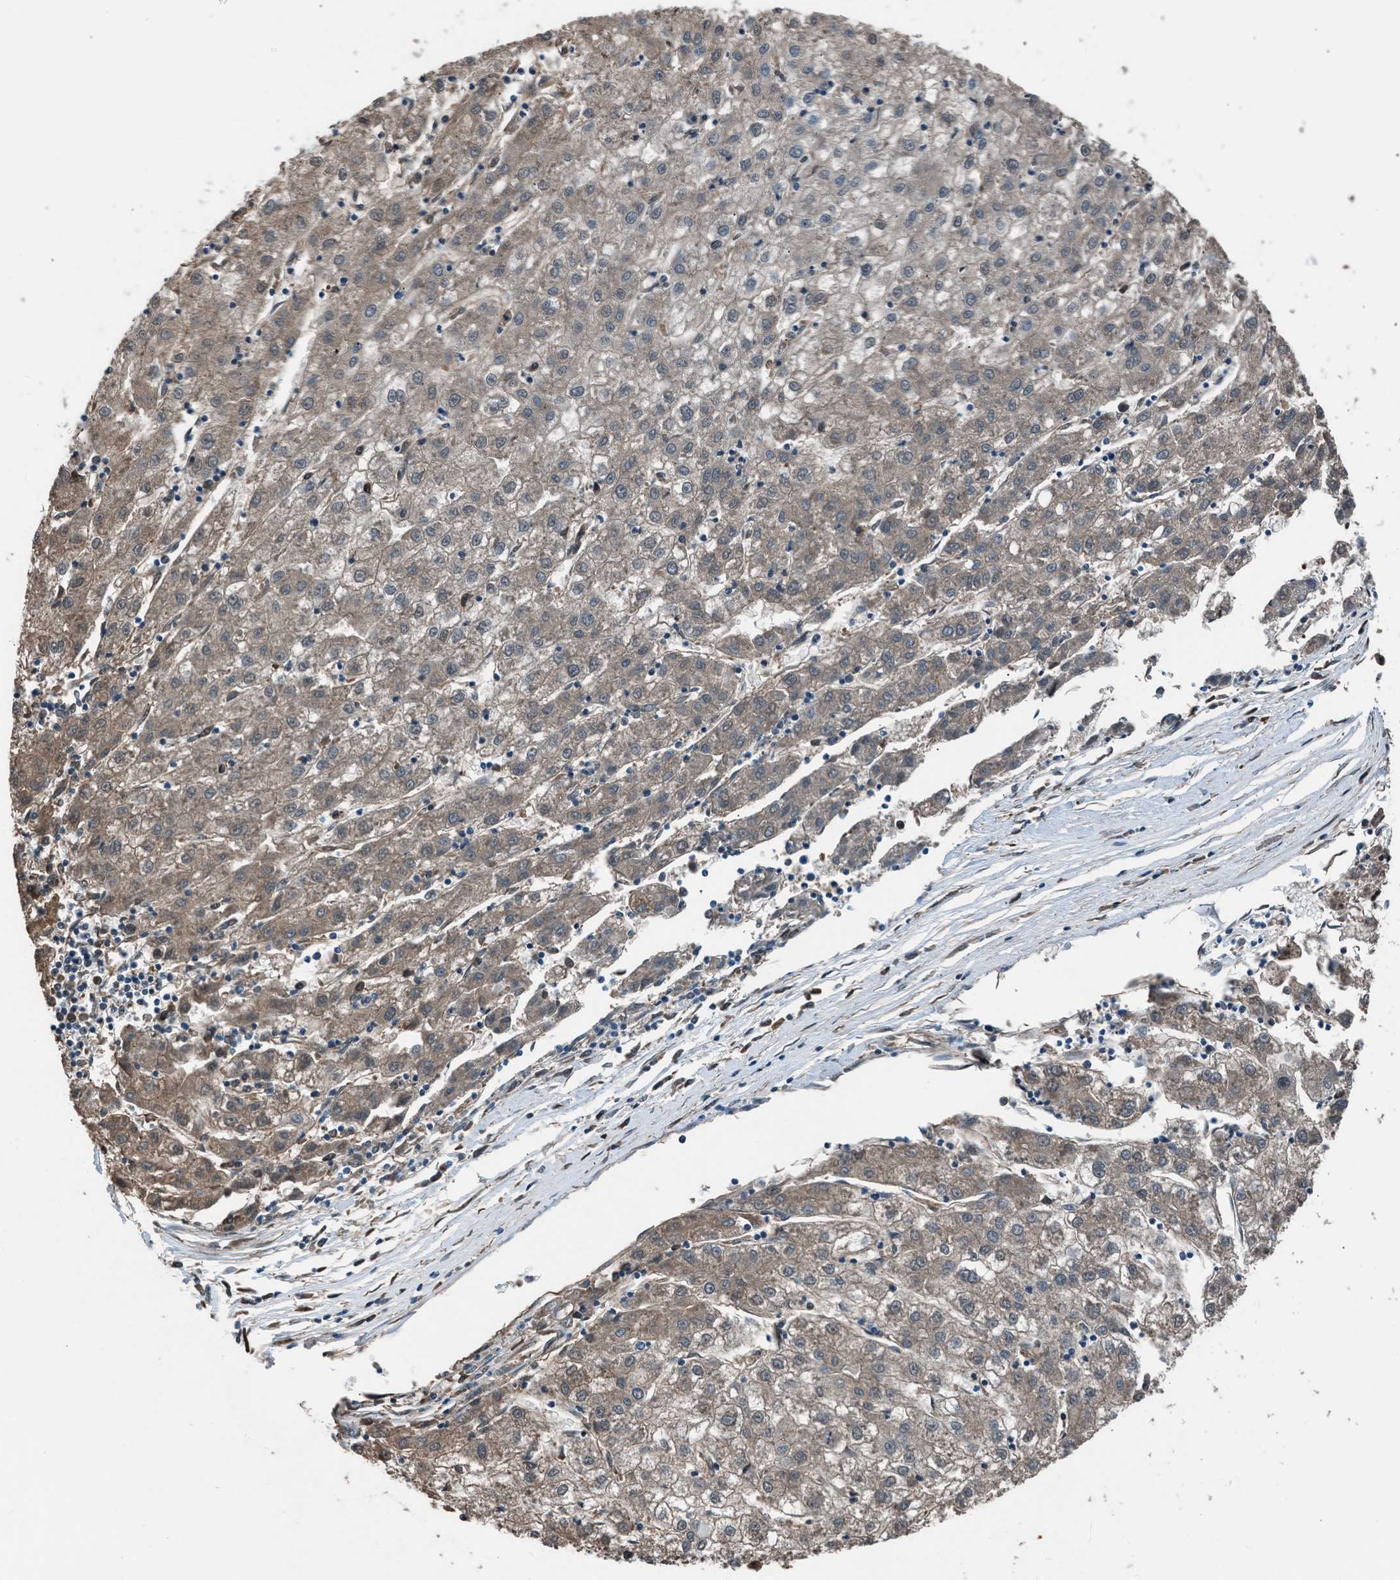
{"staining": {"intensity": "weak", "quantity": "<25%", "location": "cytoplasmic/membranous"}, "tissue": "liver cancer", "cell_type": "Tumor cells", "image_type": "cancer", "snomed": [{"axis": "morphology", "description": "Carcinoma, Hepatocellular, NOS"}, {"axis": "topography", "description": "Liver"}], "caption": "A high-resolution micrograph shows immunohistochemistry (IHC) staining of liver cancer, which displays no significant expression in tumor cells.", "gene": "YWHAG", "patient": {"sex": "male", "age": 72}}